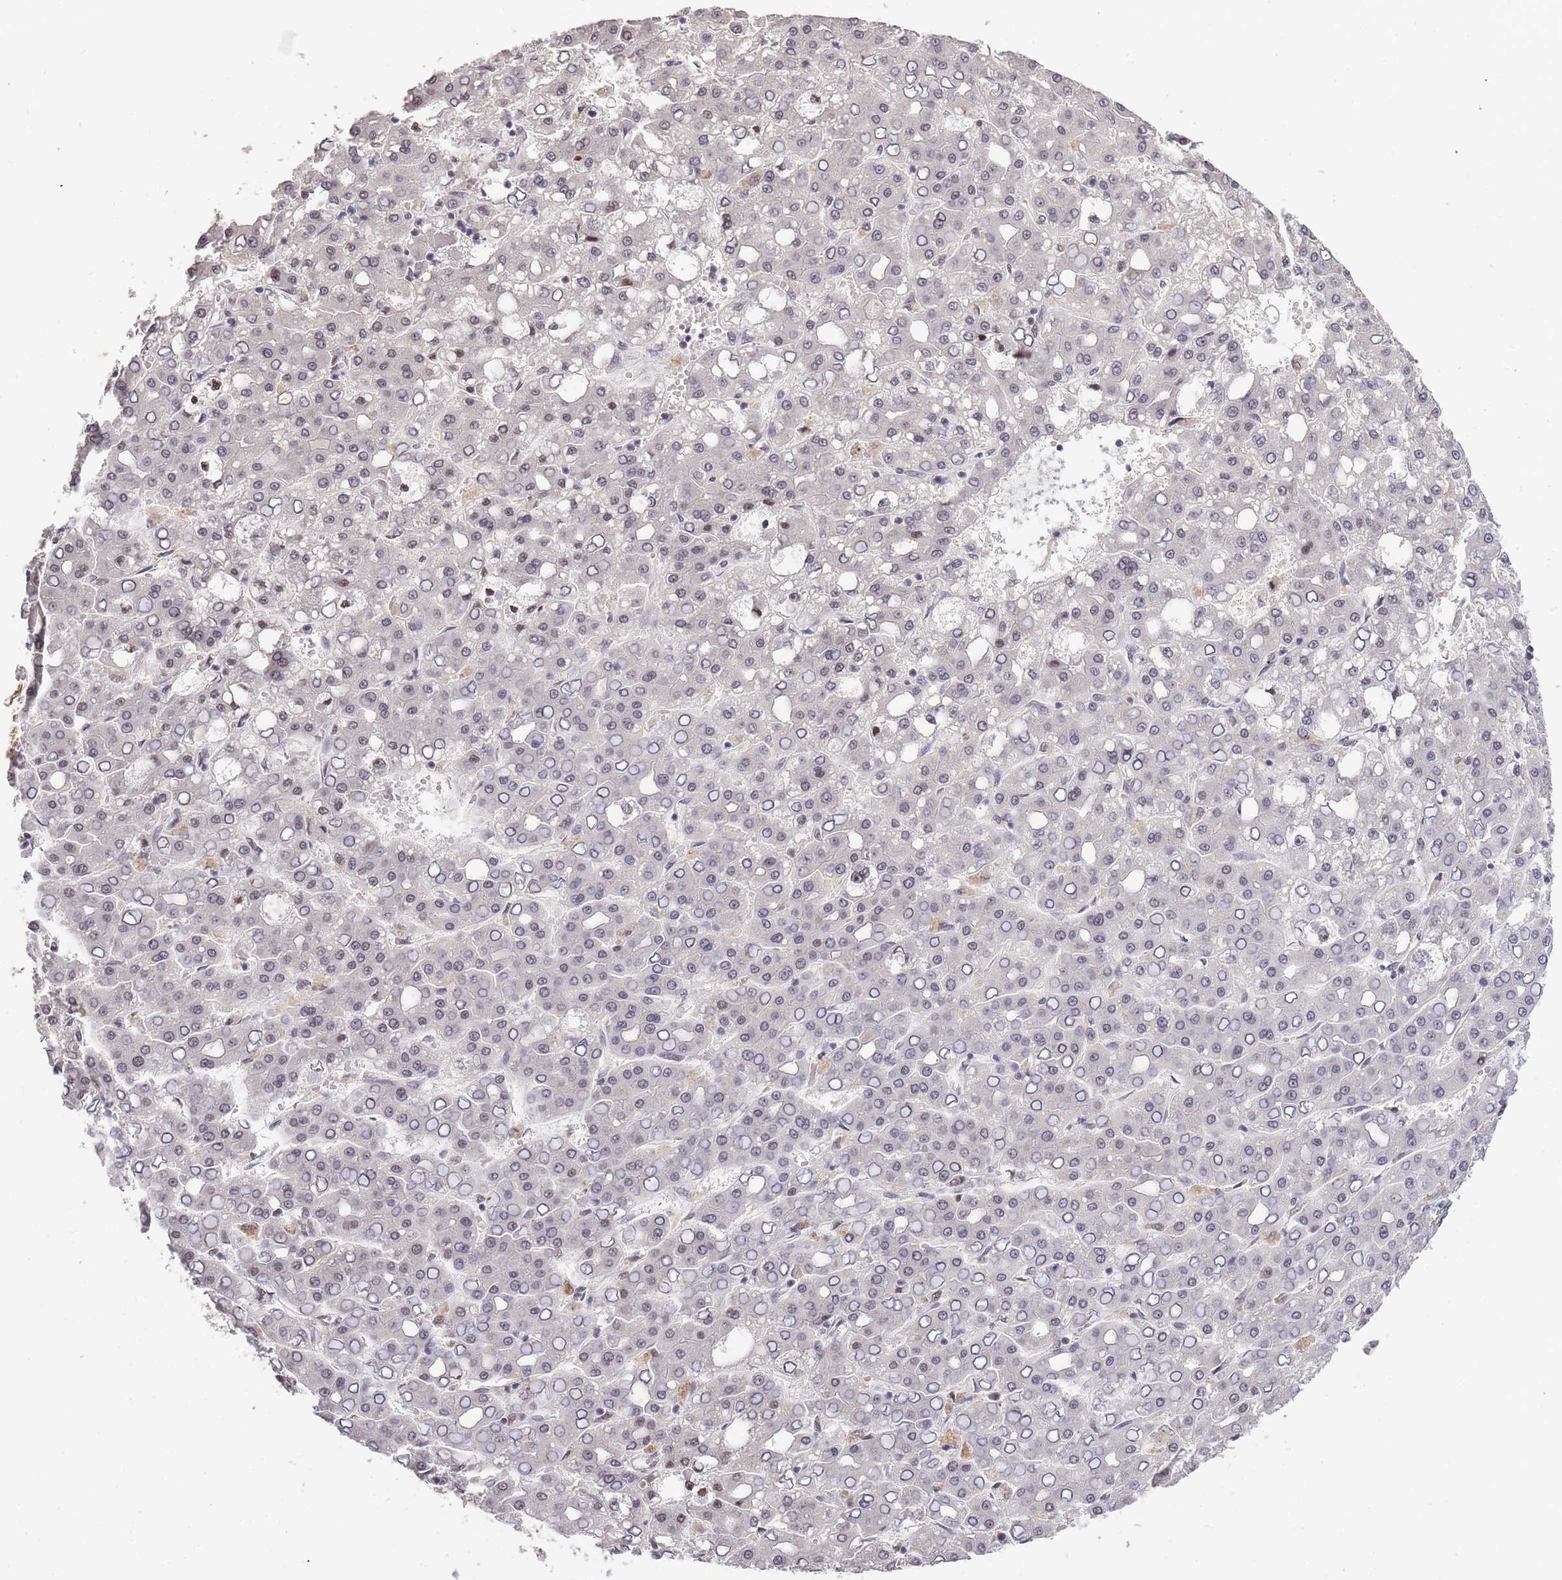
{"staining": {"intensity": "weak", "quantity": "25%-75%", "location": "nuclear"}, "tissue": "liver cancer", "cell_type": "Tumor cells", "image_type": "cancer", "snomed": [{"axis": "morphology", "description": "Carcinoma, Hepatocellular, NOS"}, {"axis": "topography", "description": "Liver"}], "caption": "Liver cancer (hepatocellular carcinoma) stained with a protein marker exhibits weak staining in tumor cells.", "gene": "PRKDC", "patient": {"sex": "male", "age": 65}}